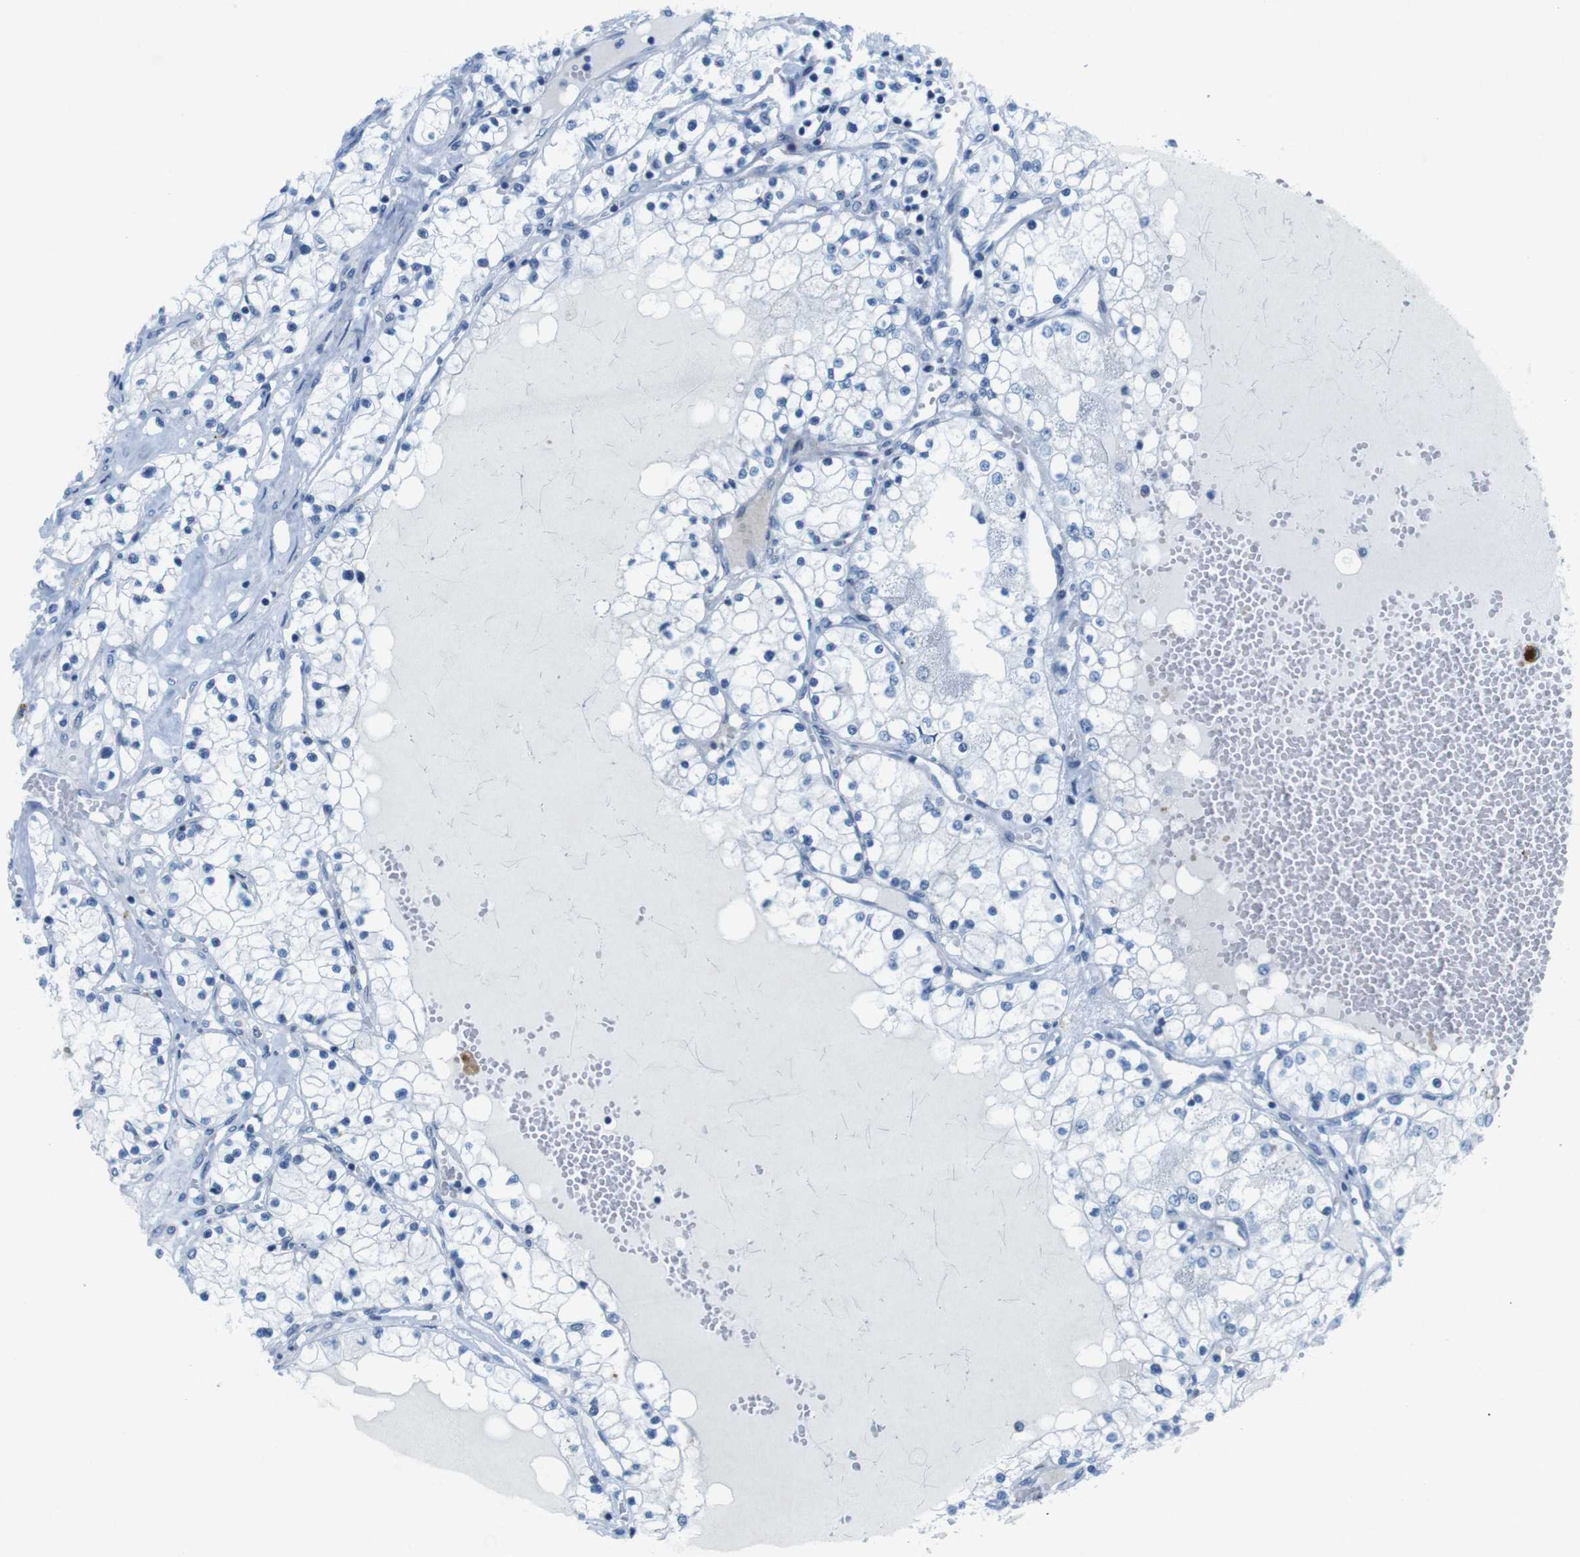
{"staining": {"intensity": "negative", "quantity": "none", "location": "none"}, "tissue": "renal cancer", "cell_type": "Tumor cells", "image_type": "cancer", "snomed": [{"axis": "morphology", "description": "Adenocarcinoma, NOS"}, {"axis": "topography", "description": "Kidney"}], "caption": "The histopathology image demonstrates no staining of tumor cells in renal cancer (adenocarcinoma).", "gene": "CHAF1A", "patient": {"sex": "male", "age": 68}}